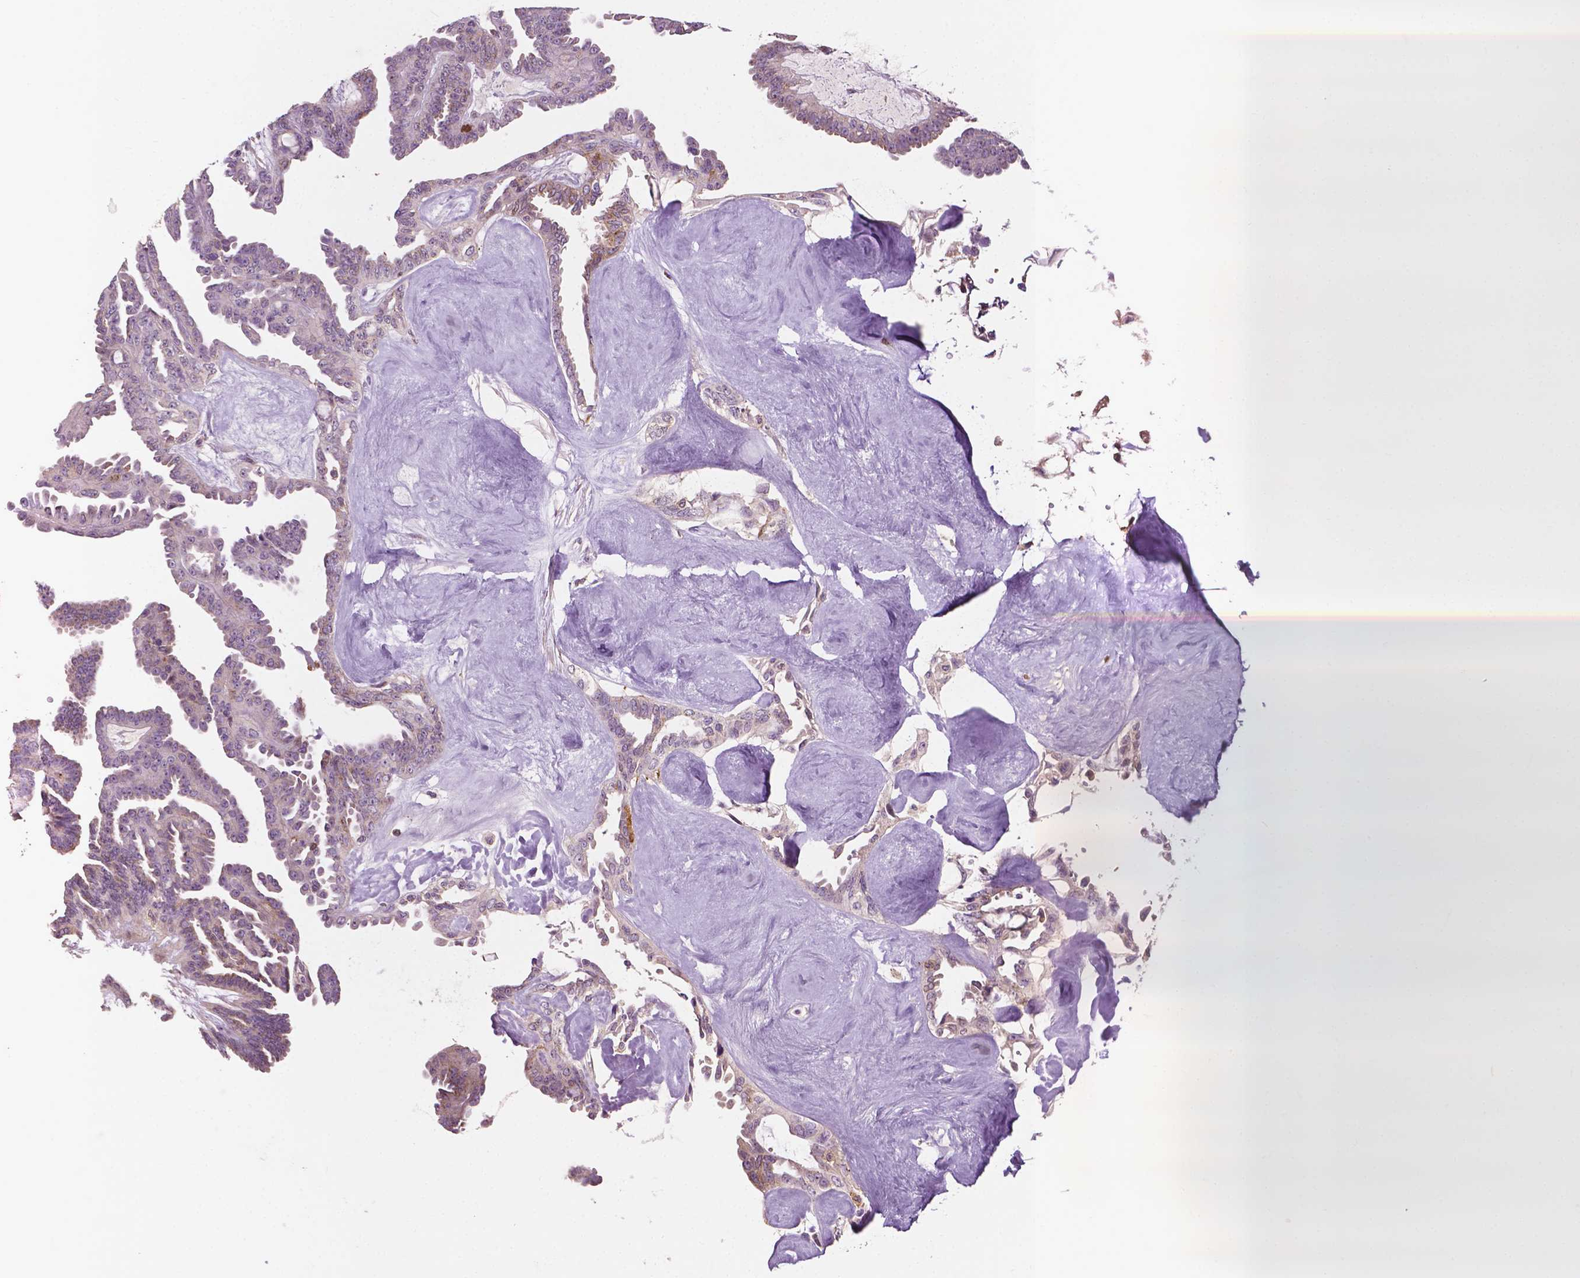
{"staining": {"intensity": "weak", "quantity": "<25%", "location": "cytoplasmic/membranous"}, "tissue": "ovarian cancer", "cell_type": "Tumor cells", "image_type": "cancer", "snomed": [{"axis": "morphology", "description": "Cystadenocarcinoma, serous, NOS"}, {"axis": "topography", "description": "Ovary"}], "caption": "Ovarian cancer was stained to show a protein in brown. There is no significant expression in tumor cells.", "gene": "EBAG9", "patient": {"sex": "female", "age": 71}}